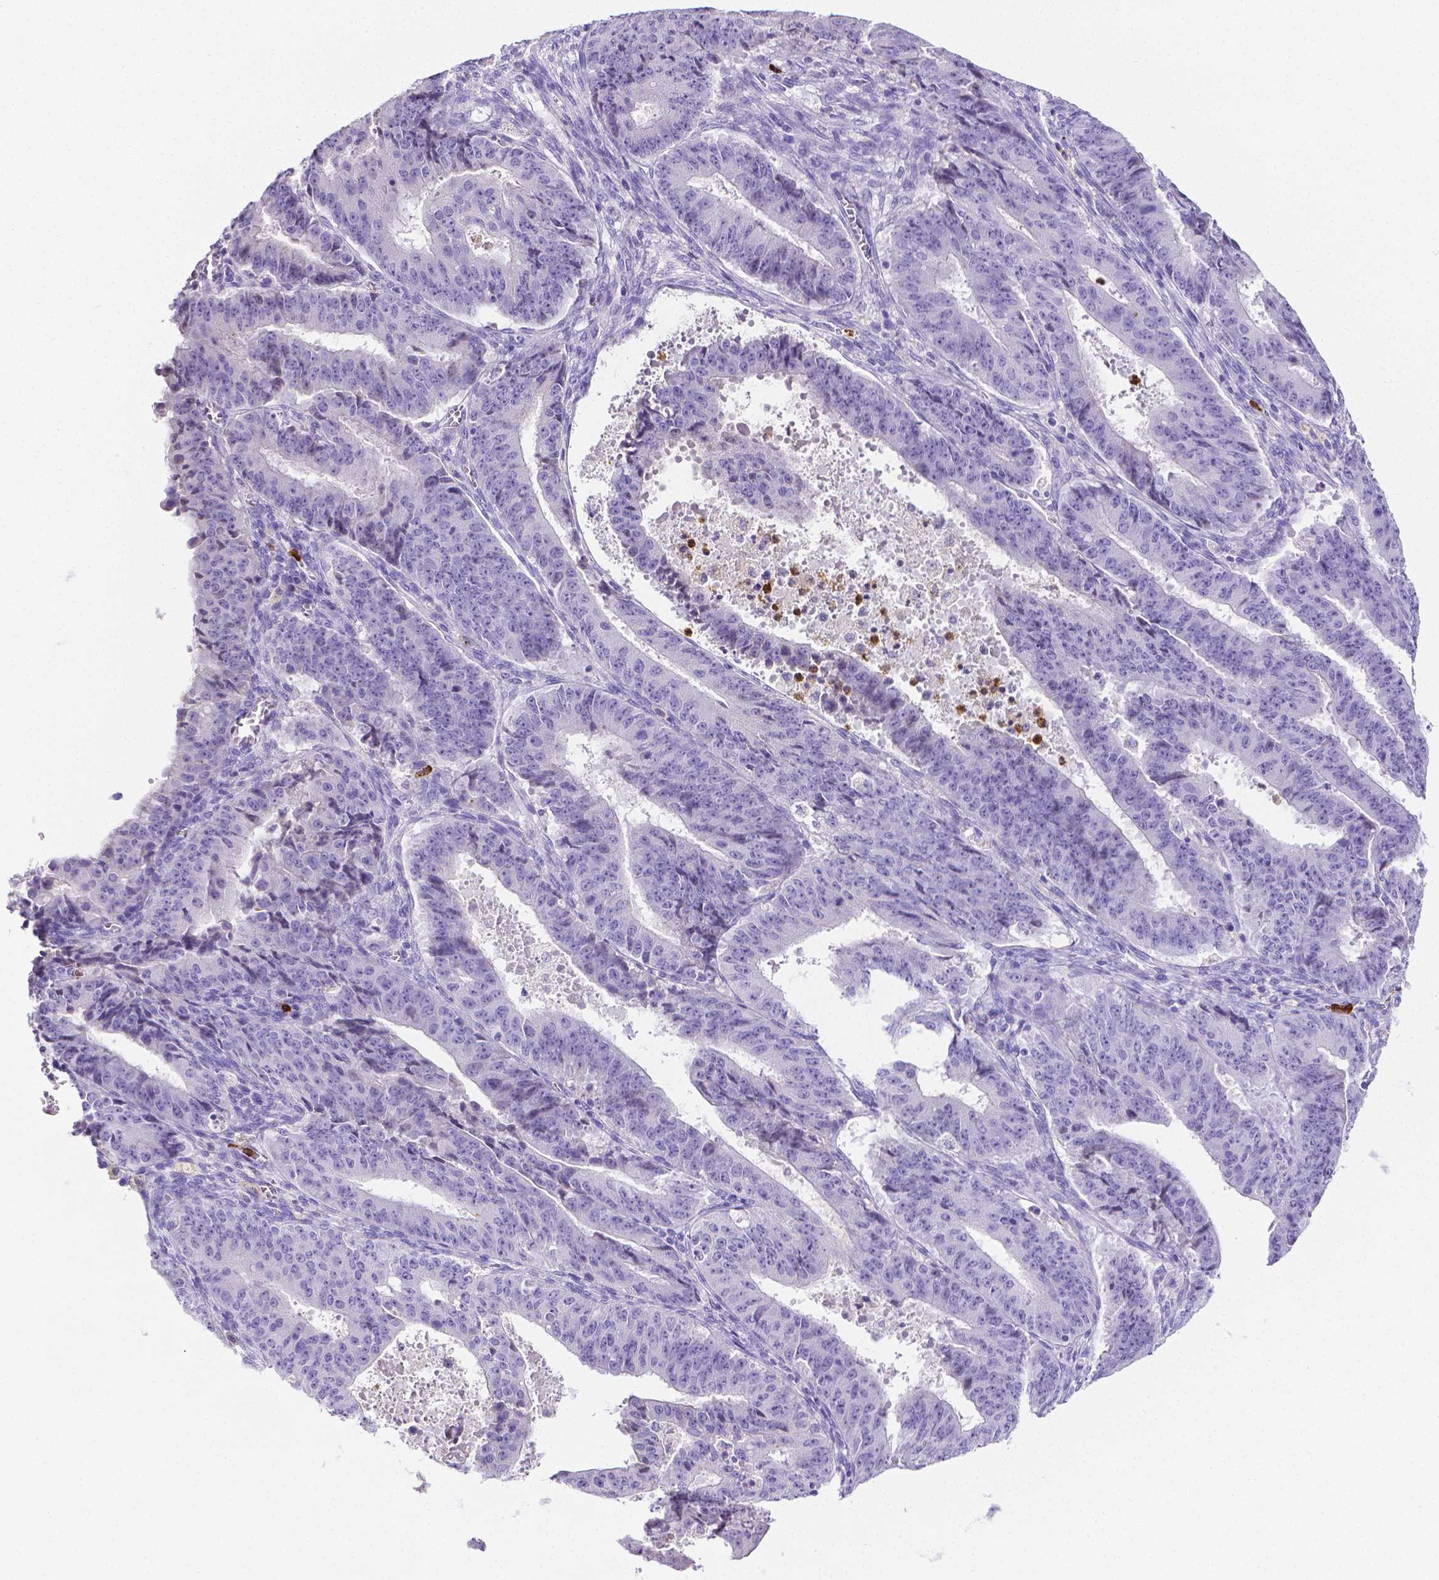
{"staining": {"intensity": "negative", "quantity": "none", "location": "none"}, "tissue": "ovarian cancer", "cell_type": "Tumor cells", "image_type": "cancer", "snomed": [{"axis": "morphology", "description": "Carcinoma, endometroid"}, {"axis": "topography", "description": "Ovary"}], "caption": "There is no significant staining in tumor cells of ovarian cancer.", "gene": "MMP9", "patient": {"sex": "female", "age": 42}}